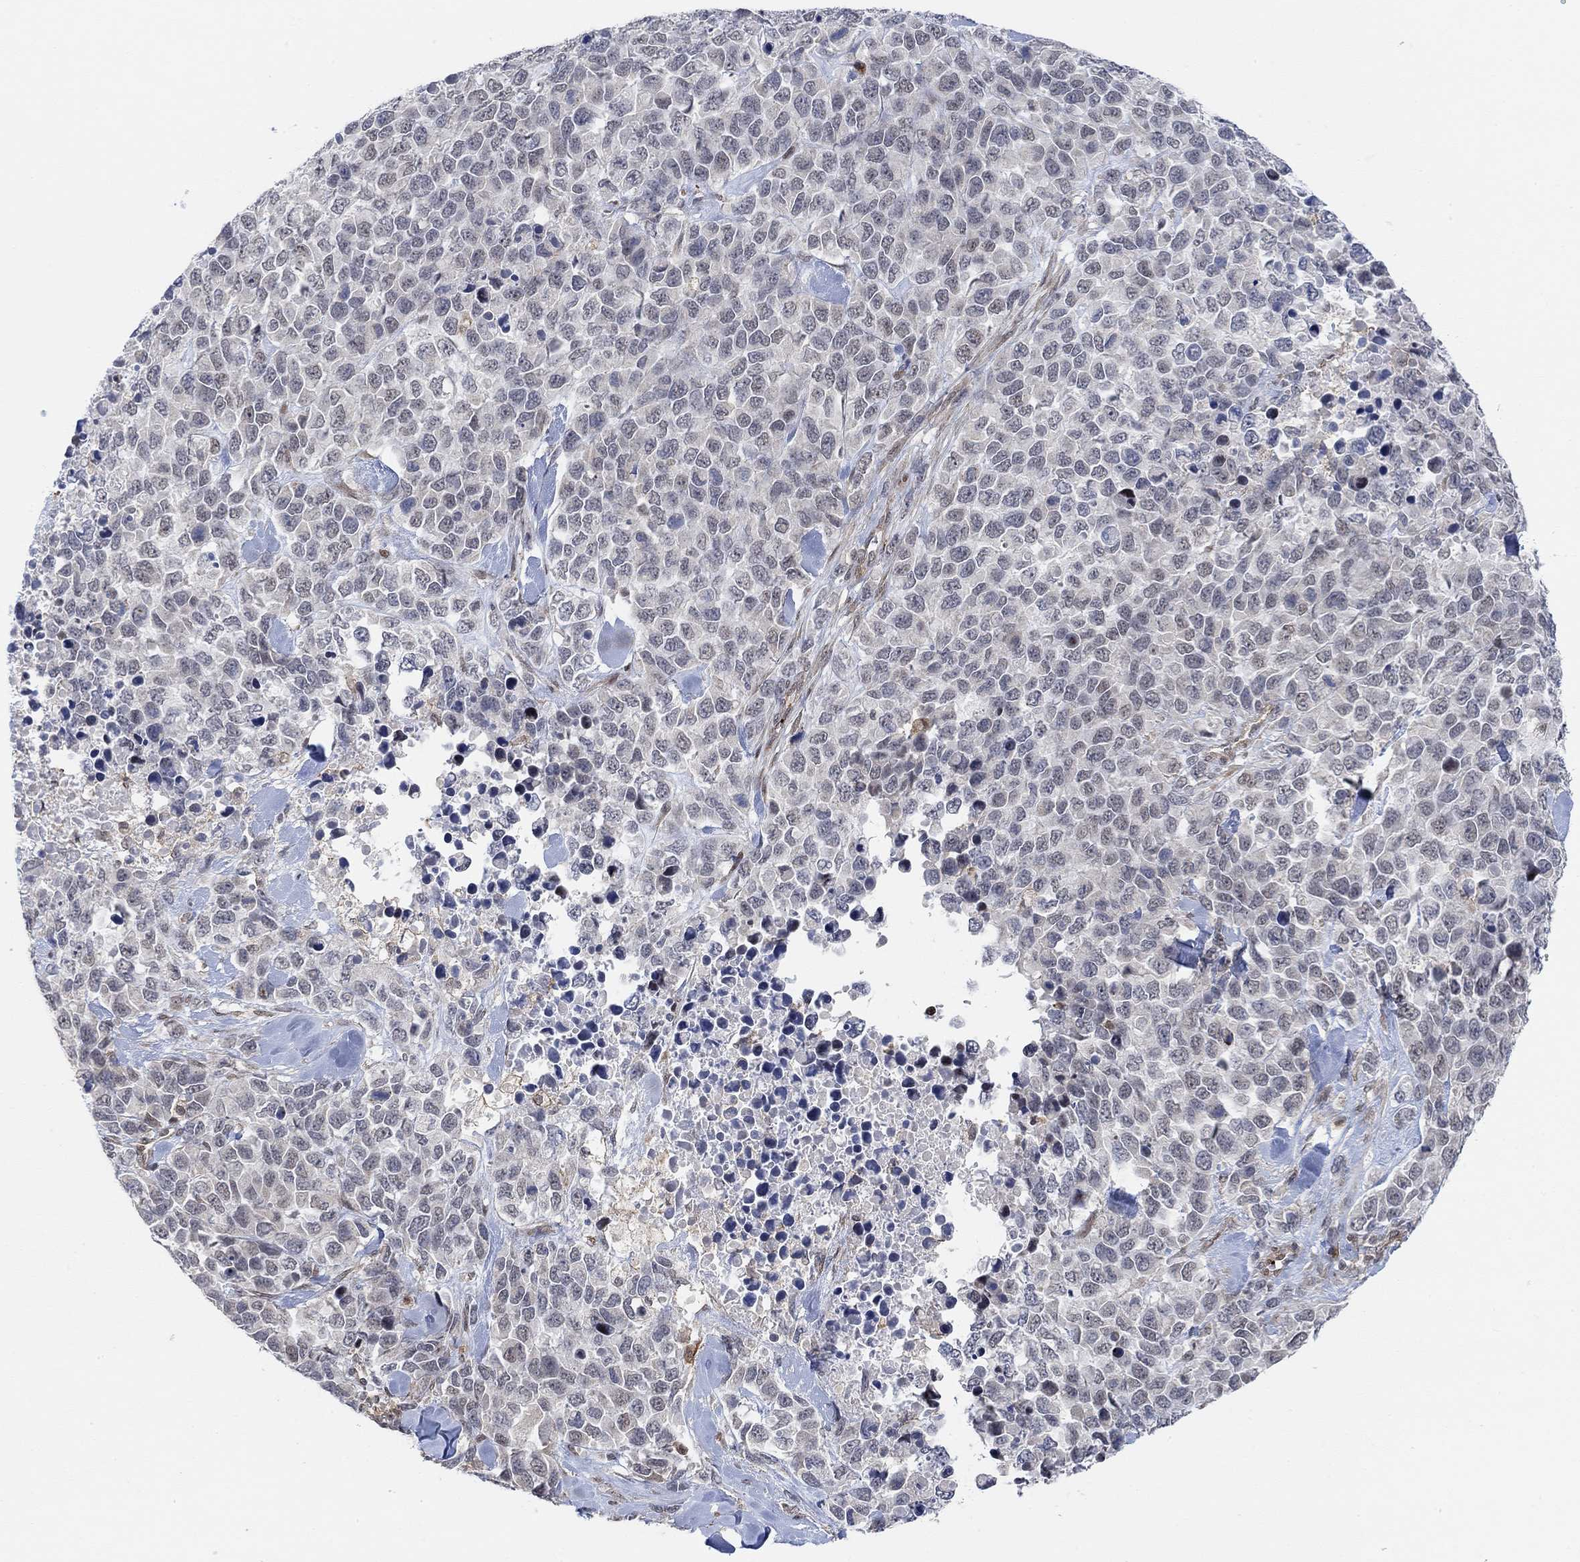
{"staining": {"intensity": "negative", "quantity": "none", "location": "none"}, "tissue": "melanoma", "cell_type": "Tumor cells", "image_type": "cancer", "snomed": [{"axis": "morphology", "description": "Malignant melanoma, Metastatic site"}, {"axis": "topography", "description": "Skin"}], "caption": "A micrograph of malignant melanoma (metastatic site) stained for a protein reveals no brown staining in tumor cells. Nuclei are stained in blue.", "gene": "PWWP2B", "patient": {"sex": "male", "age": 84}}